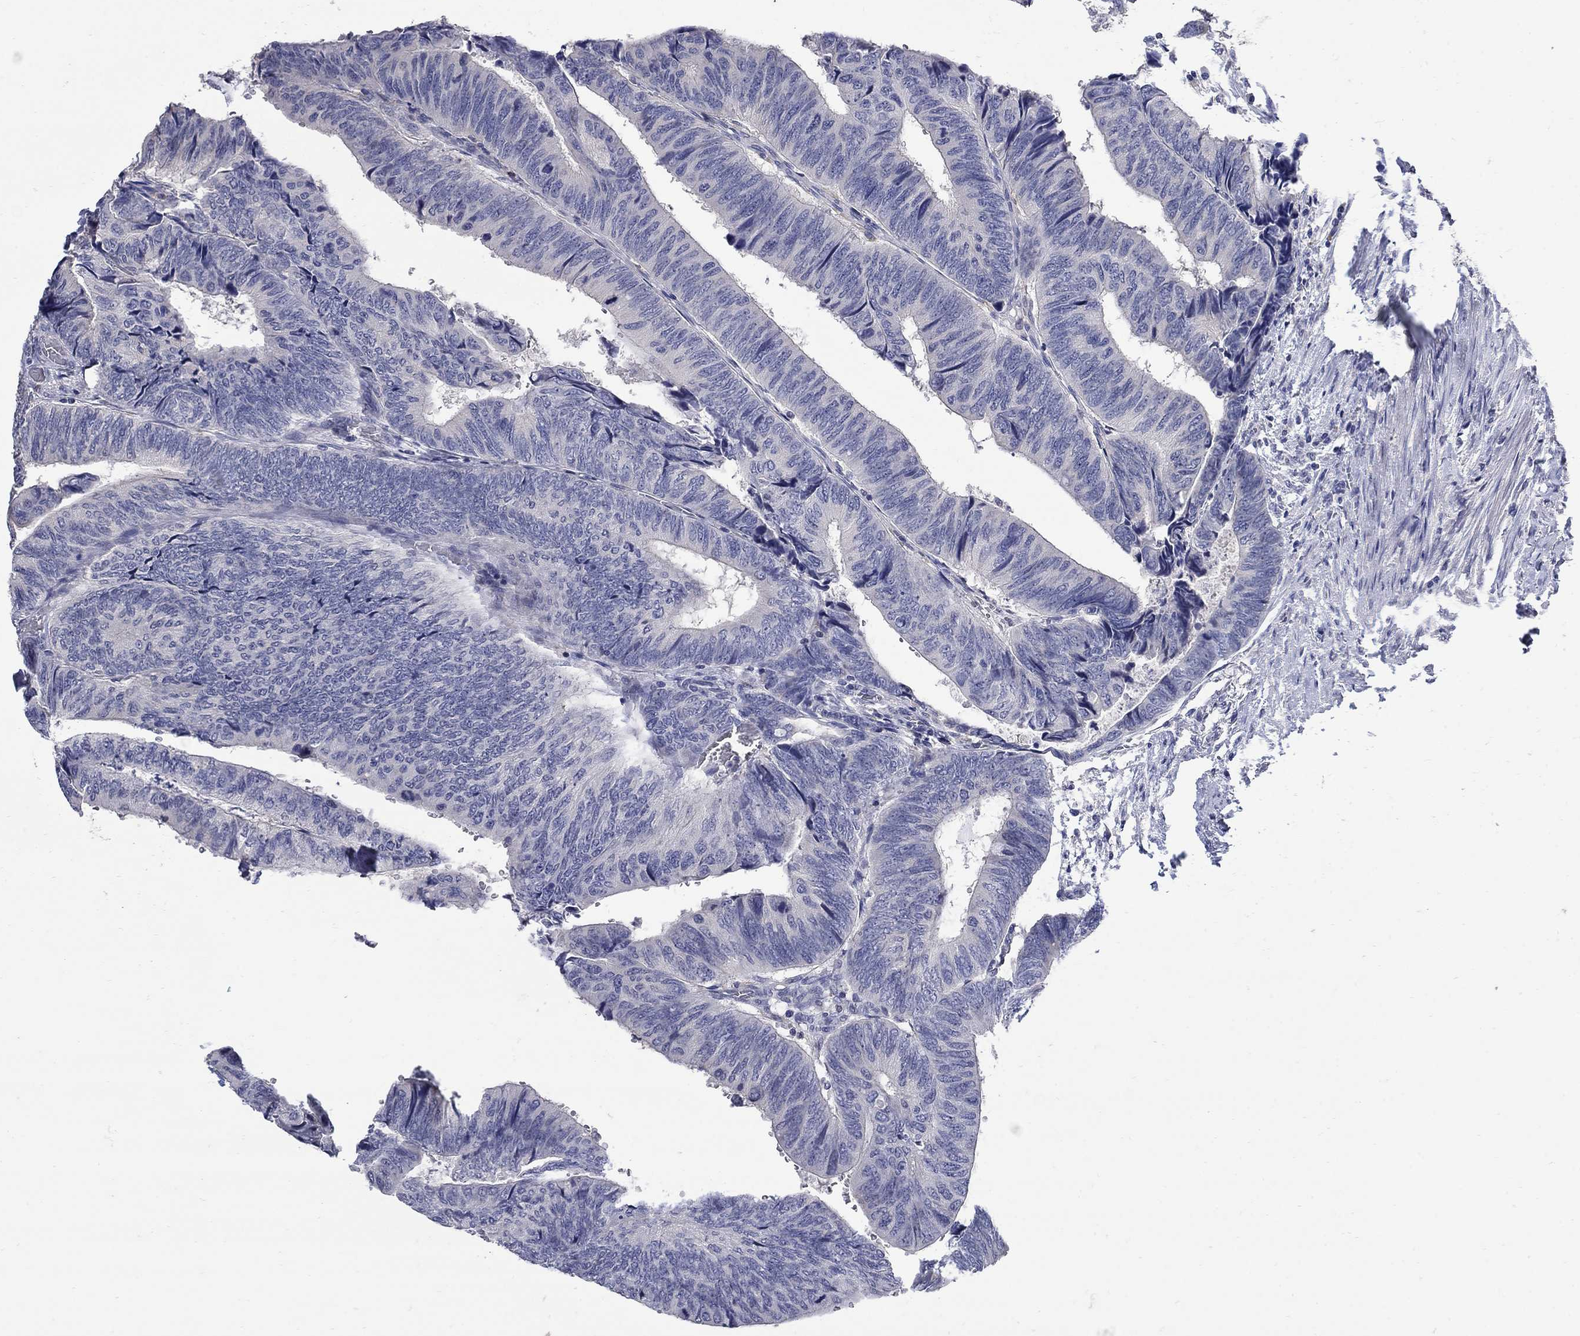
{"staining": {"intensity": "negative", "quantity": "none", "location": "none"}, "tissue": "colorectal cancer", "cell_type": "Tumor cells", "image_type": "cancer", "snomed": [{"axis": "morphology", "description": "Normal tissue, NOS"}, {"axis": "morphology", "description": "Adenocarcinoma, NOS"}, {"axis": "topography", "description": "Rectum"}, {"axis": "topography", "description": "Peripheral nerve tissue"}], "caption": "An immunohistochemistry (IHC) image of colorectal cancer (adenocarcinoma) is shown. There is no staining in tumor cells of colorectal cancer (adenocarcinoma). (Brightfield microscopy of DAB (3,3'-diaminobenzidine) IHC at high magnification).", "gene": "CETN1", "patient": {"sex": "male", "age": 92}}